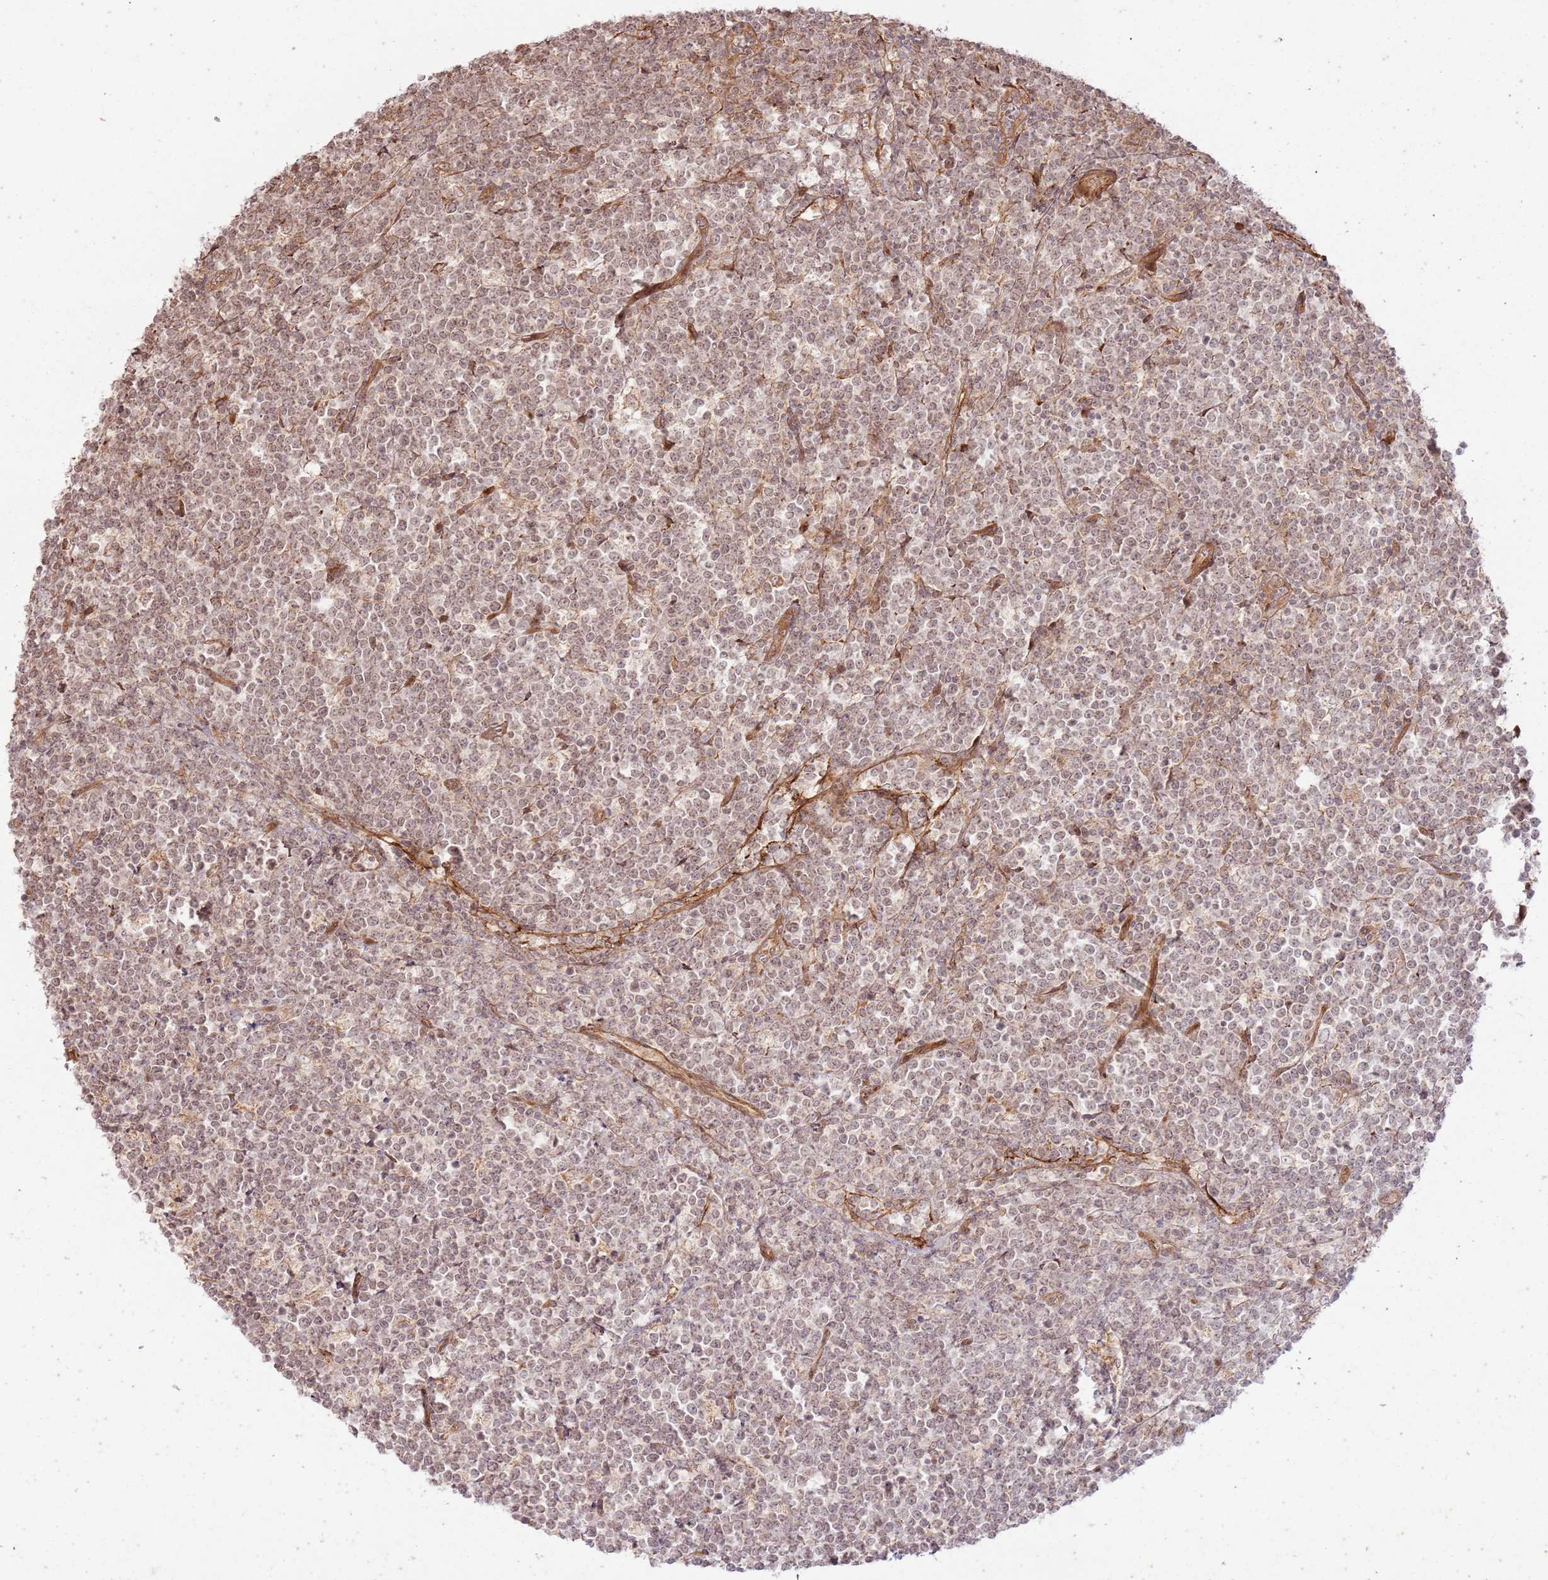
{"staining": {"intensity": "weak", "quantity": ">75%", "location": "nuclear"}, "tissue": "lymphoma", "cell_type": "Tumor cells", "image_type": "cancer", "snomed": [{"axis": "morphology", "description": "Malignant lymphoma, non-Hodgkin's type, High grade"}, {"axis": "topography", "description": "Small intestine"}], "caption": "Weak nuclear protein staining is appreciated in approximately >75% of tumor cells in lymphoma. Immunohistochemistry stains the protein of interest in brown and the nuclei are stained blue.", "gene": "ZNF623", "patient": {"sex": "male", "age": 8}}